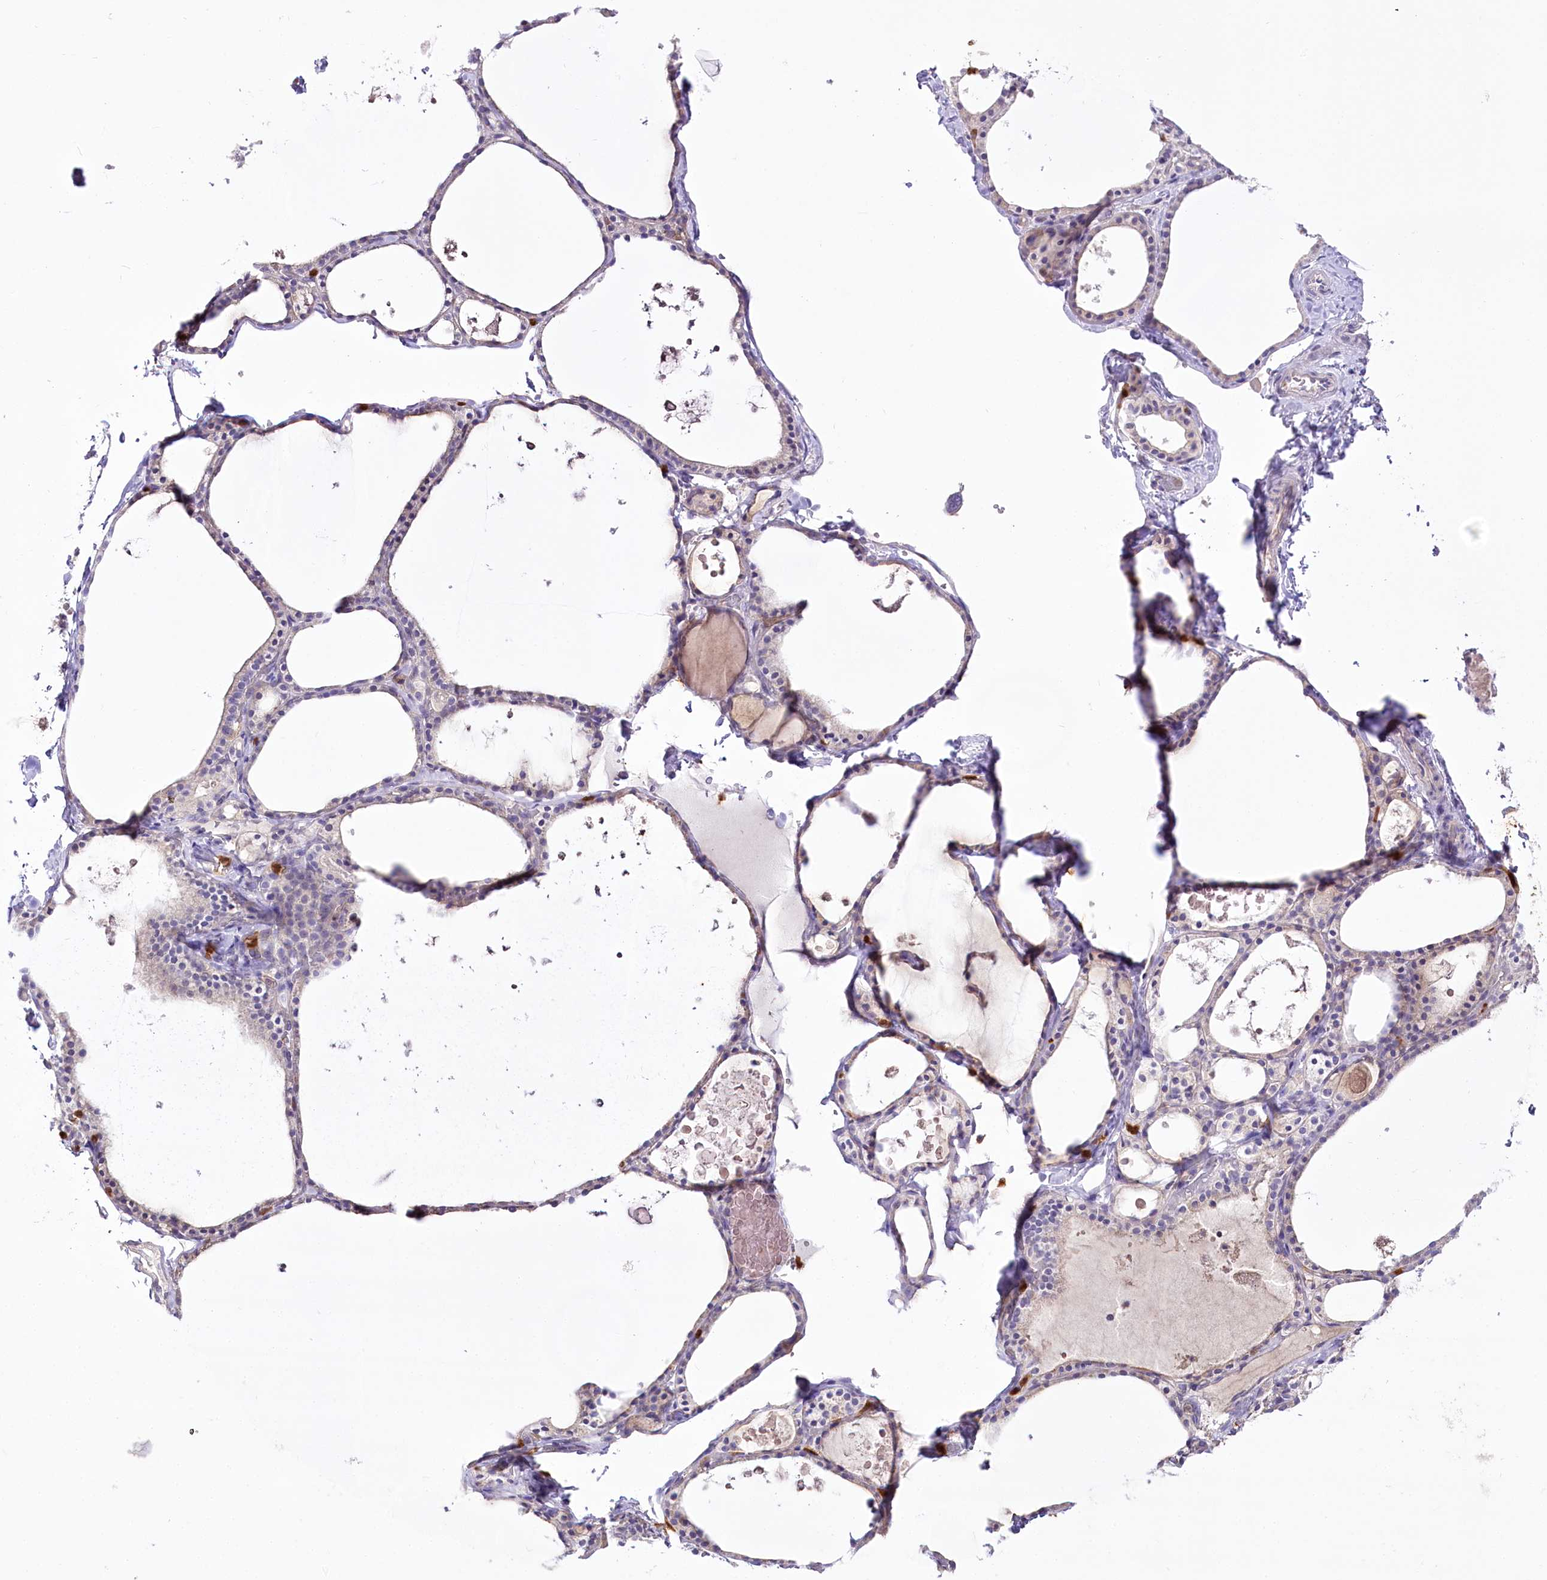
{"staining": {"intensity": "negative", "quantity": "none", "location": "none"}, "tissue": "thyroid gland", "cell_type": "Glandular cells", "image_type": "normal", "snomed": [{"axis": "morphology", "description": "Normal tissue, NOS"}, {"axis": "topography", "description": "Thyroid gland"}], "caption": "This is an IHC image of normal human thyroid gland. There is no positivity in glandular cells.", "gene": "DPYD", "patient": {"sex": "male", "age": 56}}